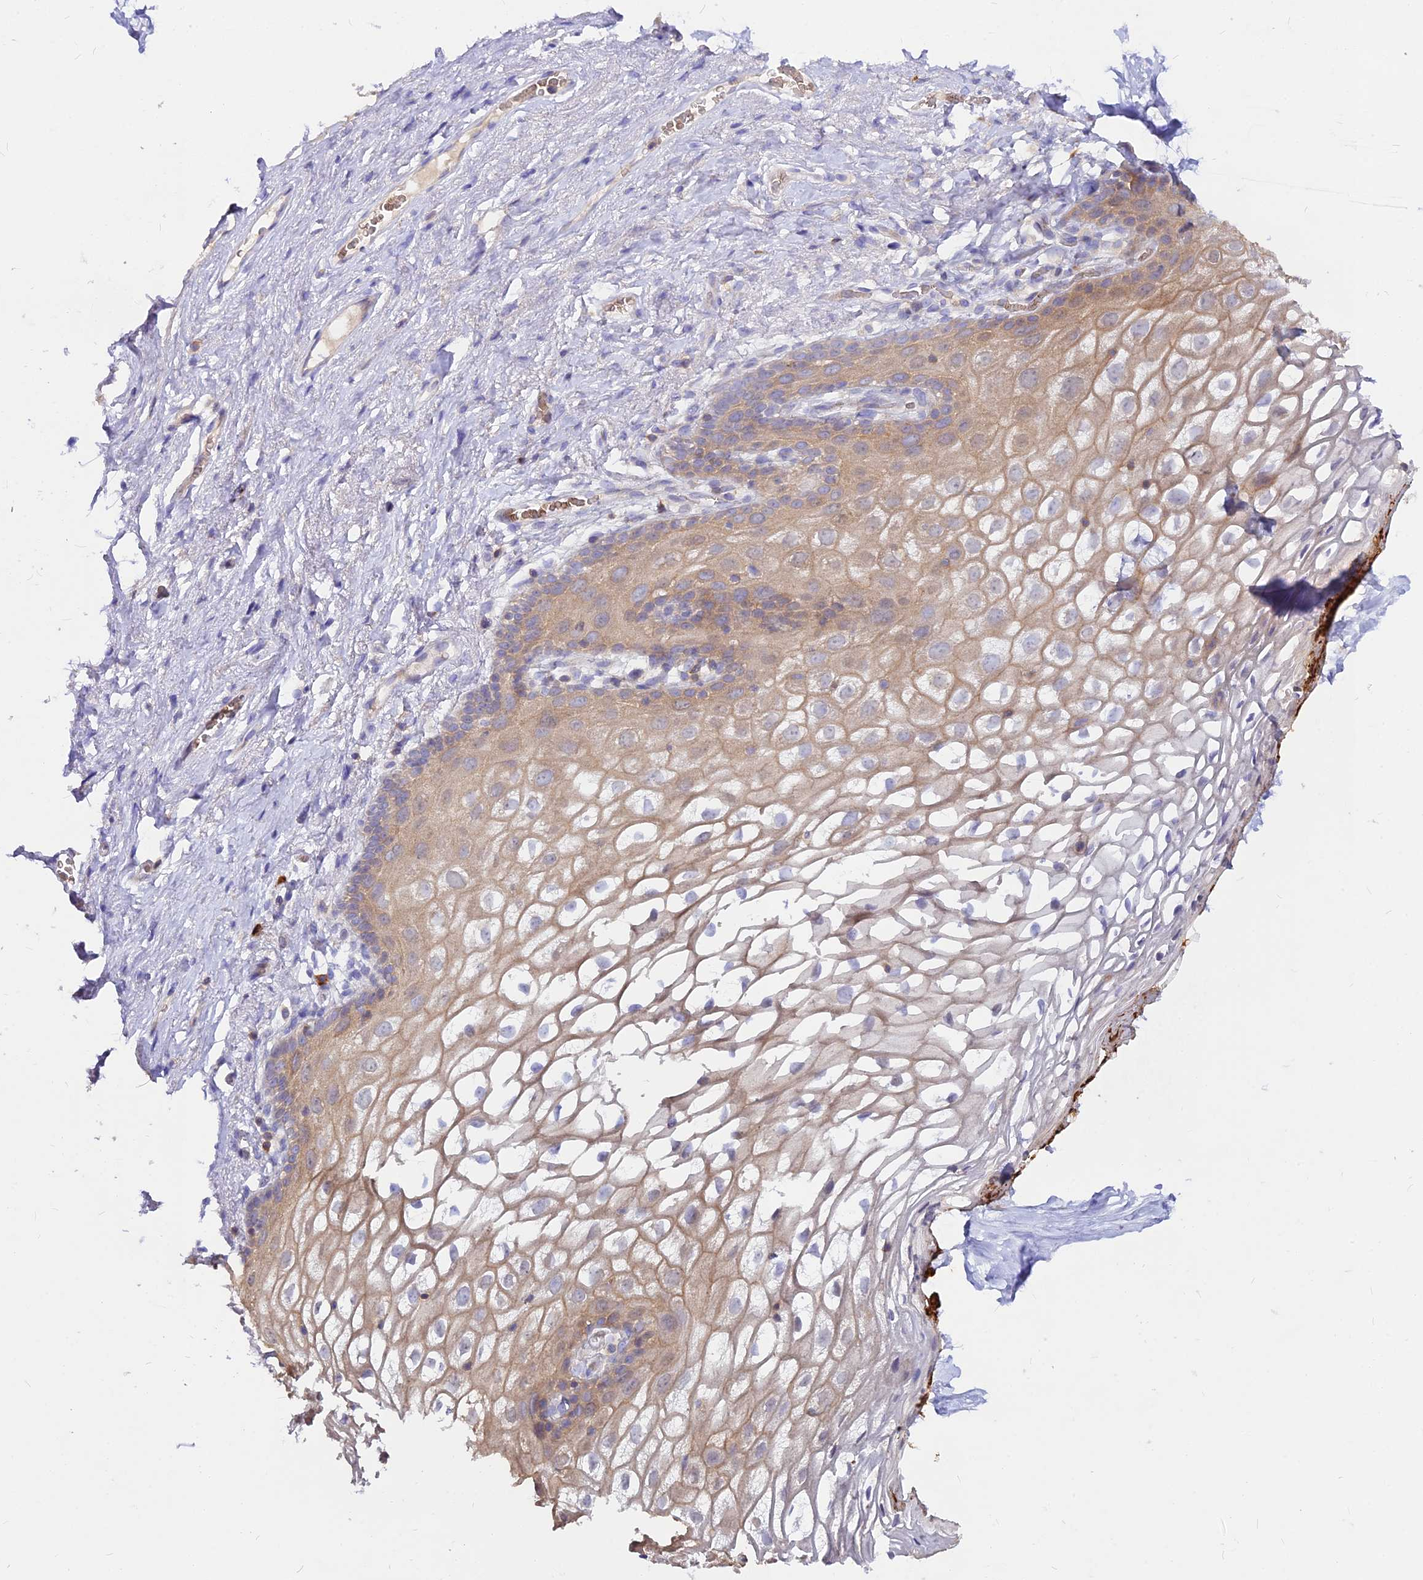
{"staining": {"intensity": "weak", "quantity": ">75%", "location": "cytoplasmic/membranous"}, "tissue": "vagina", "cell_type": "Squamous epithelial cells", "image_type": "normal", "snomed": [{"axis": "morphology", "description": "Normal tissue, NOS"}, {"axis": "topography", "description": "Vagina"}, {"axis": "topography", "description": "Peripheral nerve tissue"}], "caption": "This photomicrograph shows immunohistochemistry staining of normal vagina, with low weak cytoplasmic/membranous expression in about >75% of squamous epithelial cells.", "gene": "DENND2D", "patient": {"sex": "female", "age": 71}}